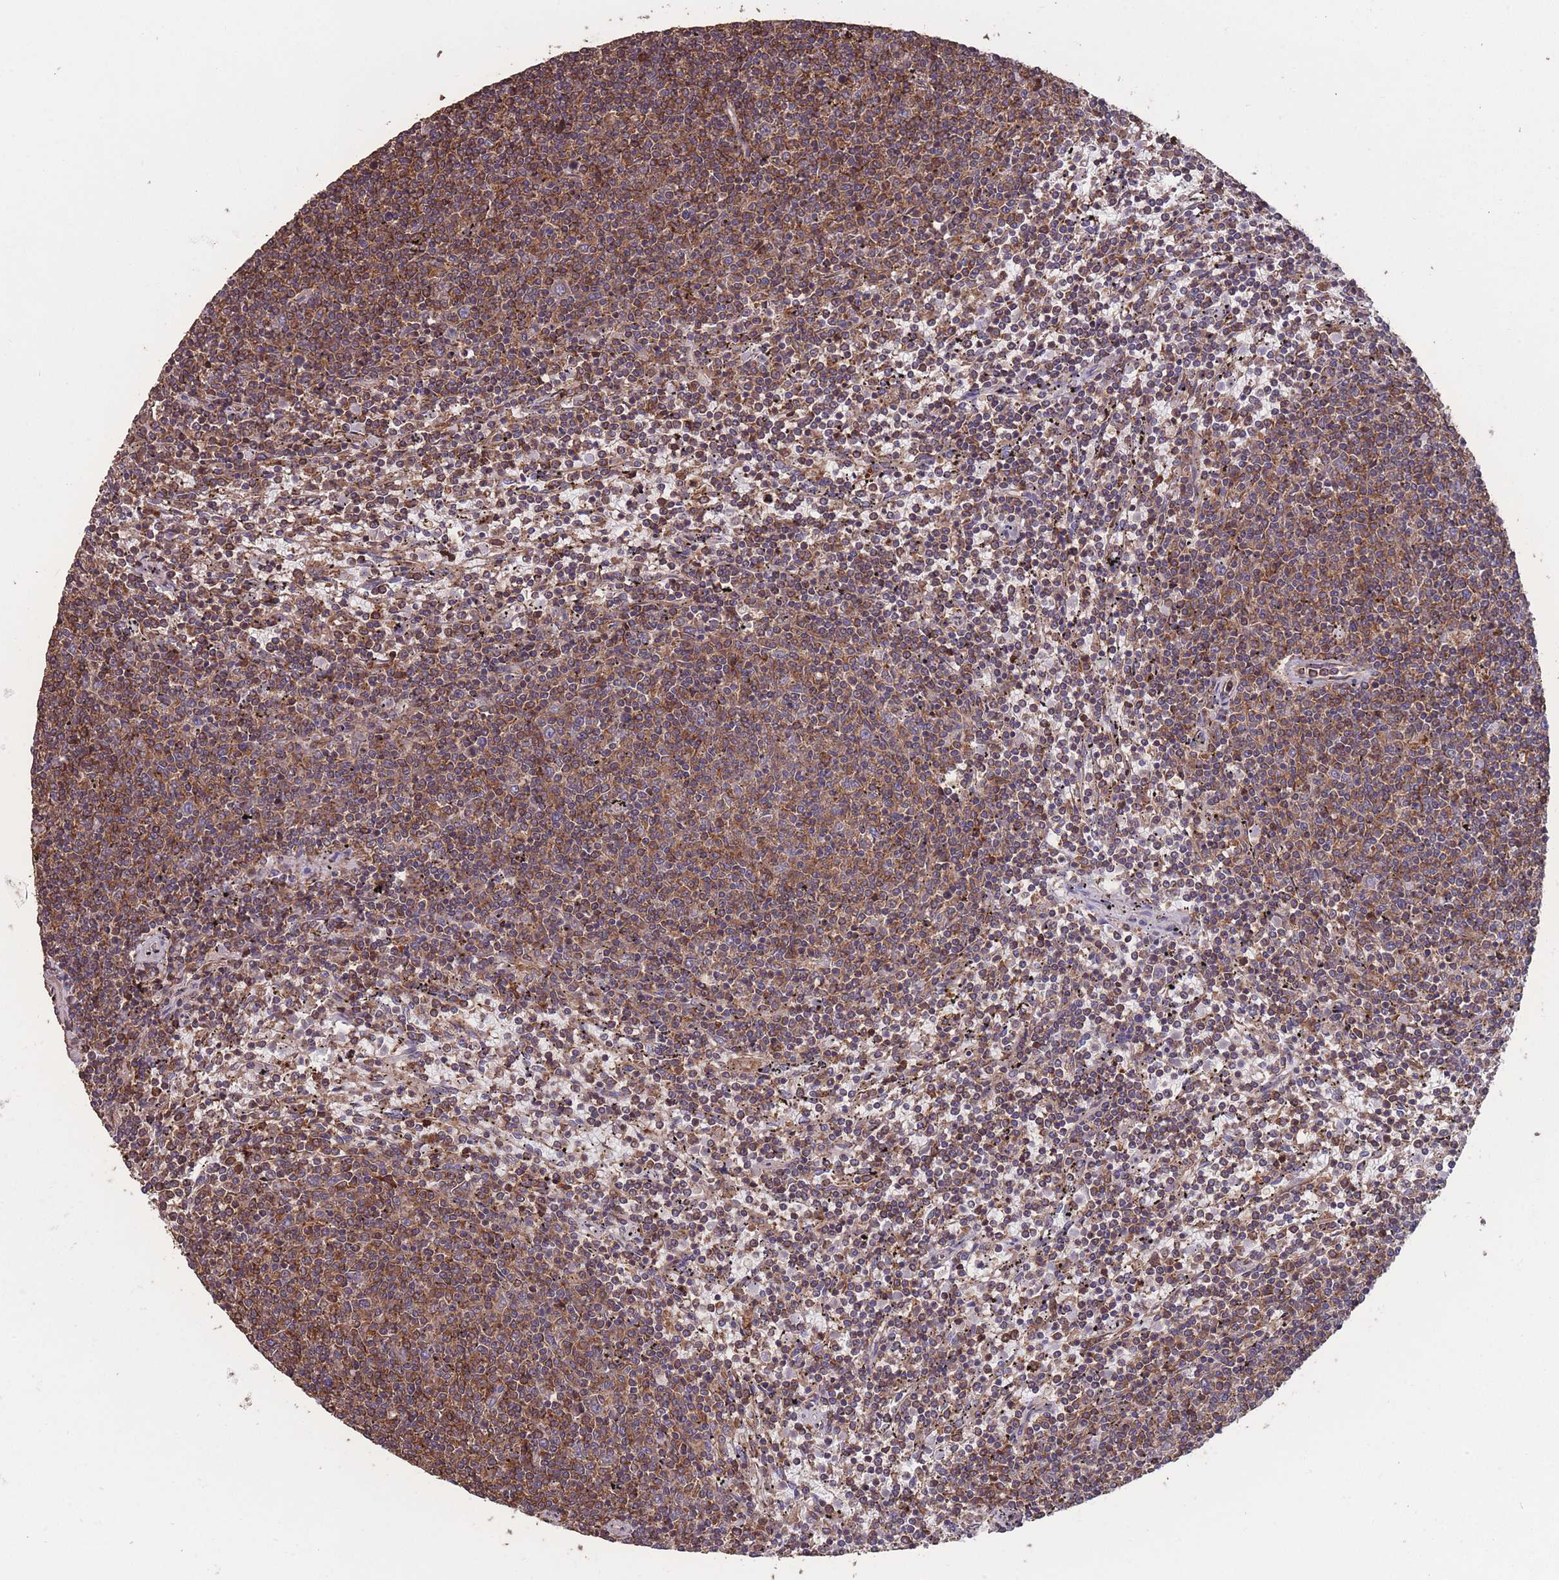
{"staining": {"intensity": "moderate", "quantity": ">75%", "location": "cytoplasmic/membranous"}, "tissue": "lymphoma", "cell_type": "Tumor cells", "image_type": "cancer", "snomed": [{"axis": "morphology", "description": "Malignant lymphoma, non-Hodgkin's type, Low grade"}, {"axis": "topography", "description": "Spleen"}], "caption": "About >75% of tumor cells in lymphoma demonstrate moderate cytoplasmic/membranous protein staining as visualized by brown immunohistochemical staining.", "gene": "NUDT21", "patient": {"sex": "female", "age": 50}}